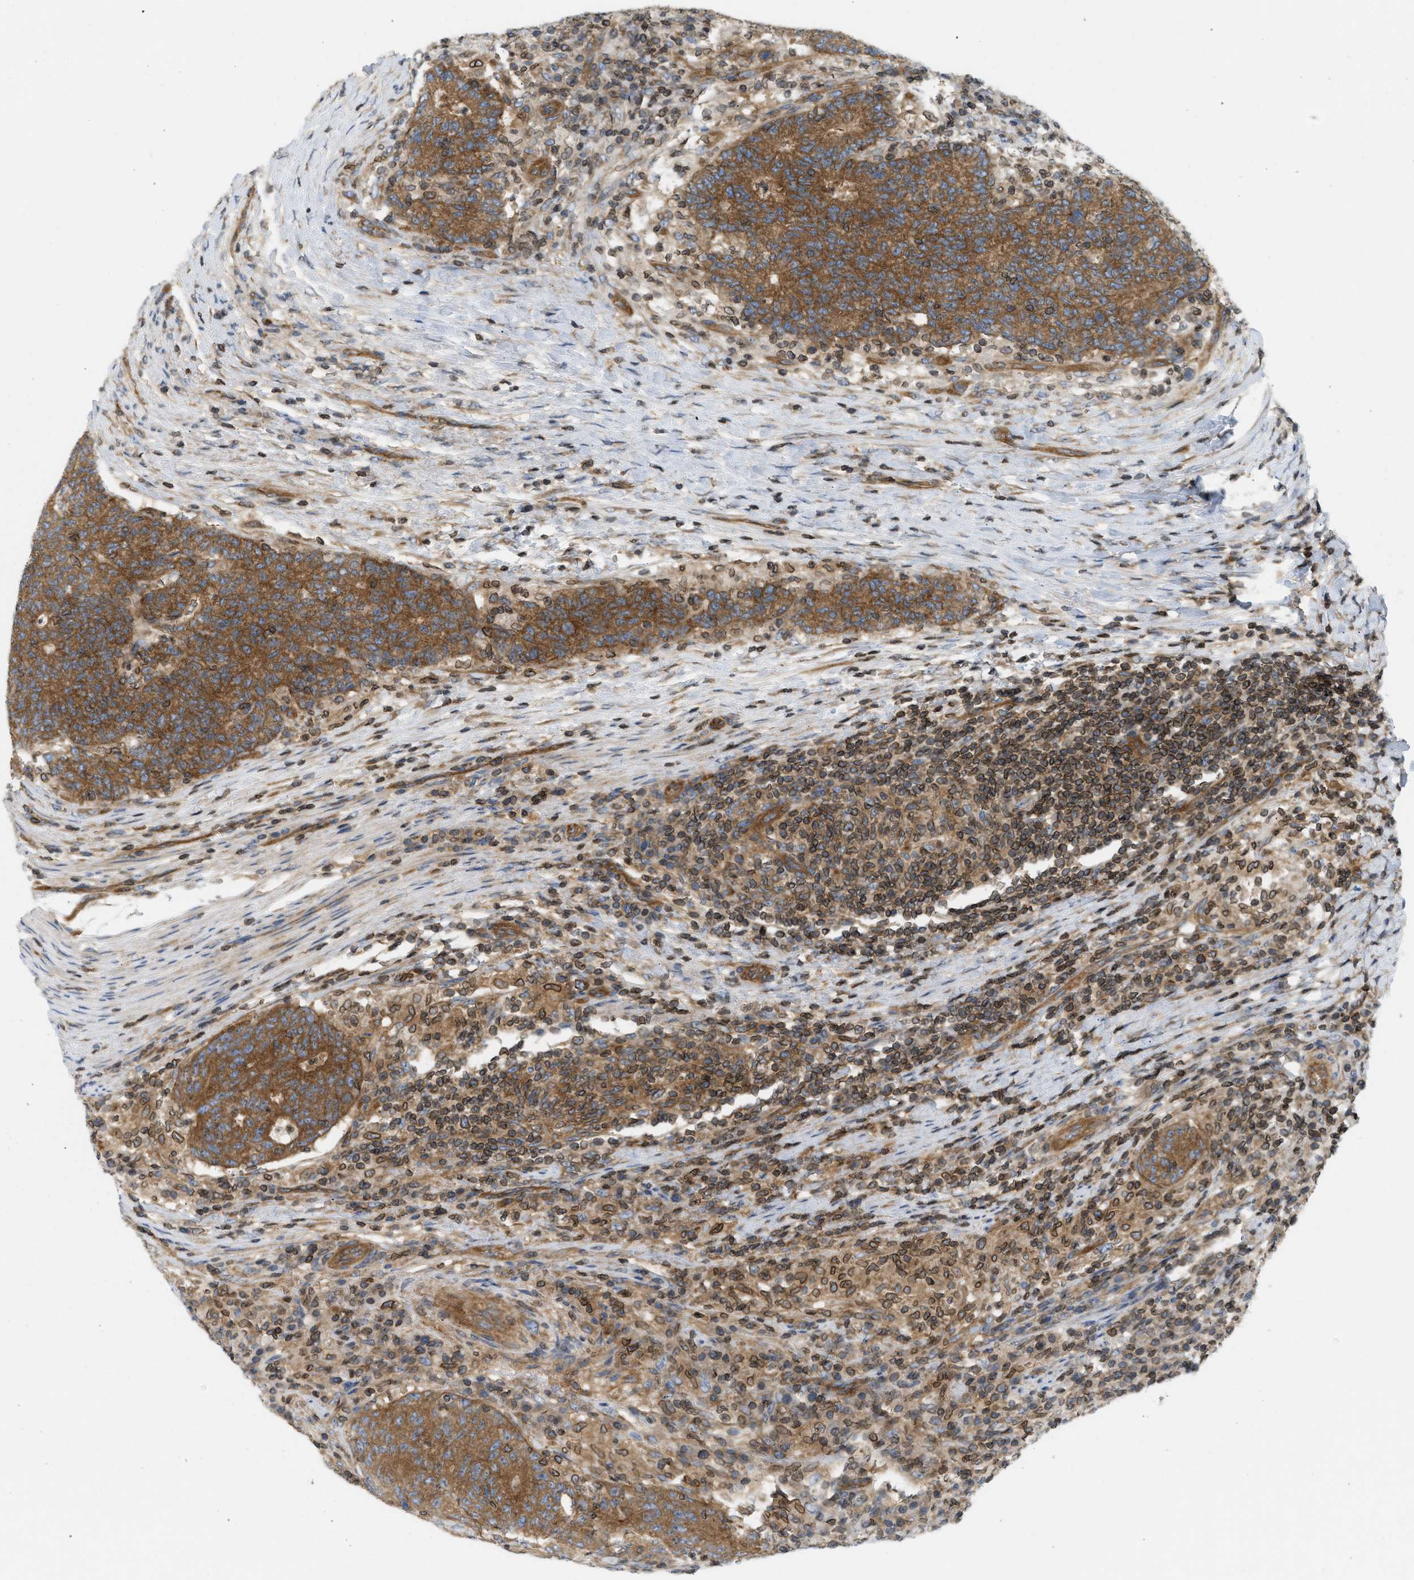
{"staining": {"intensity": "moderate", "quantity": ">75%", "location": "cytoplasmic/membranous"}, "tissue": "colorectal cancer", "cell_type": "Tumor cells", "image_type": "cancer", "snomed": [{"axis": "morphology", "description": "Normal tissue, NOS"}, {"axis": "morphology", "description": "Adenocarcinoma, NOS"}, {"axis": "topography", "description": "Colon"}], "caption": "Immunohistochemistry (IHC) staining of colorectal adenocarcinoma, which demonstrates medium levels of moderate cytoplasmic/membranous expression in about >75% of tumor cells indicating moderate cytoplasmic/membranous protein staining. The staining was performed using DAB (3,3'-diaminobenzidine) (brown) for protein detection and nuclei were counterstained in hematoxylin (blue).", "gene": "STRN", "patient": {"sex": "female", "age": 75}}